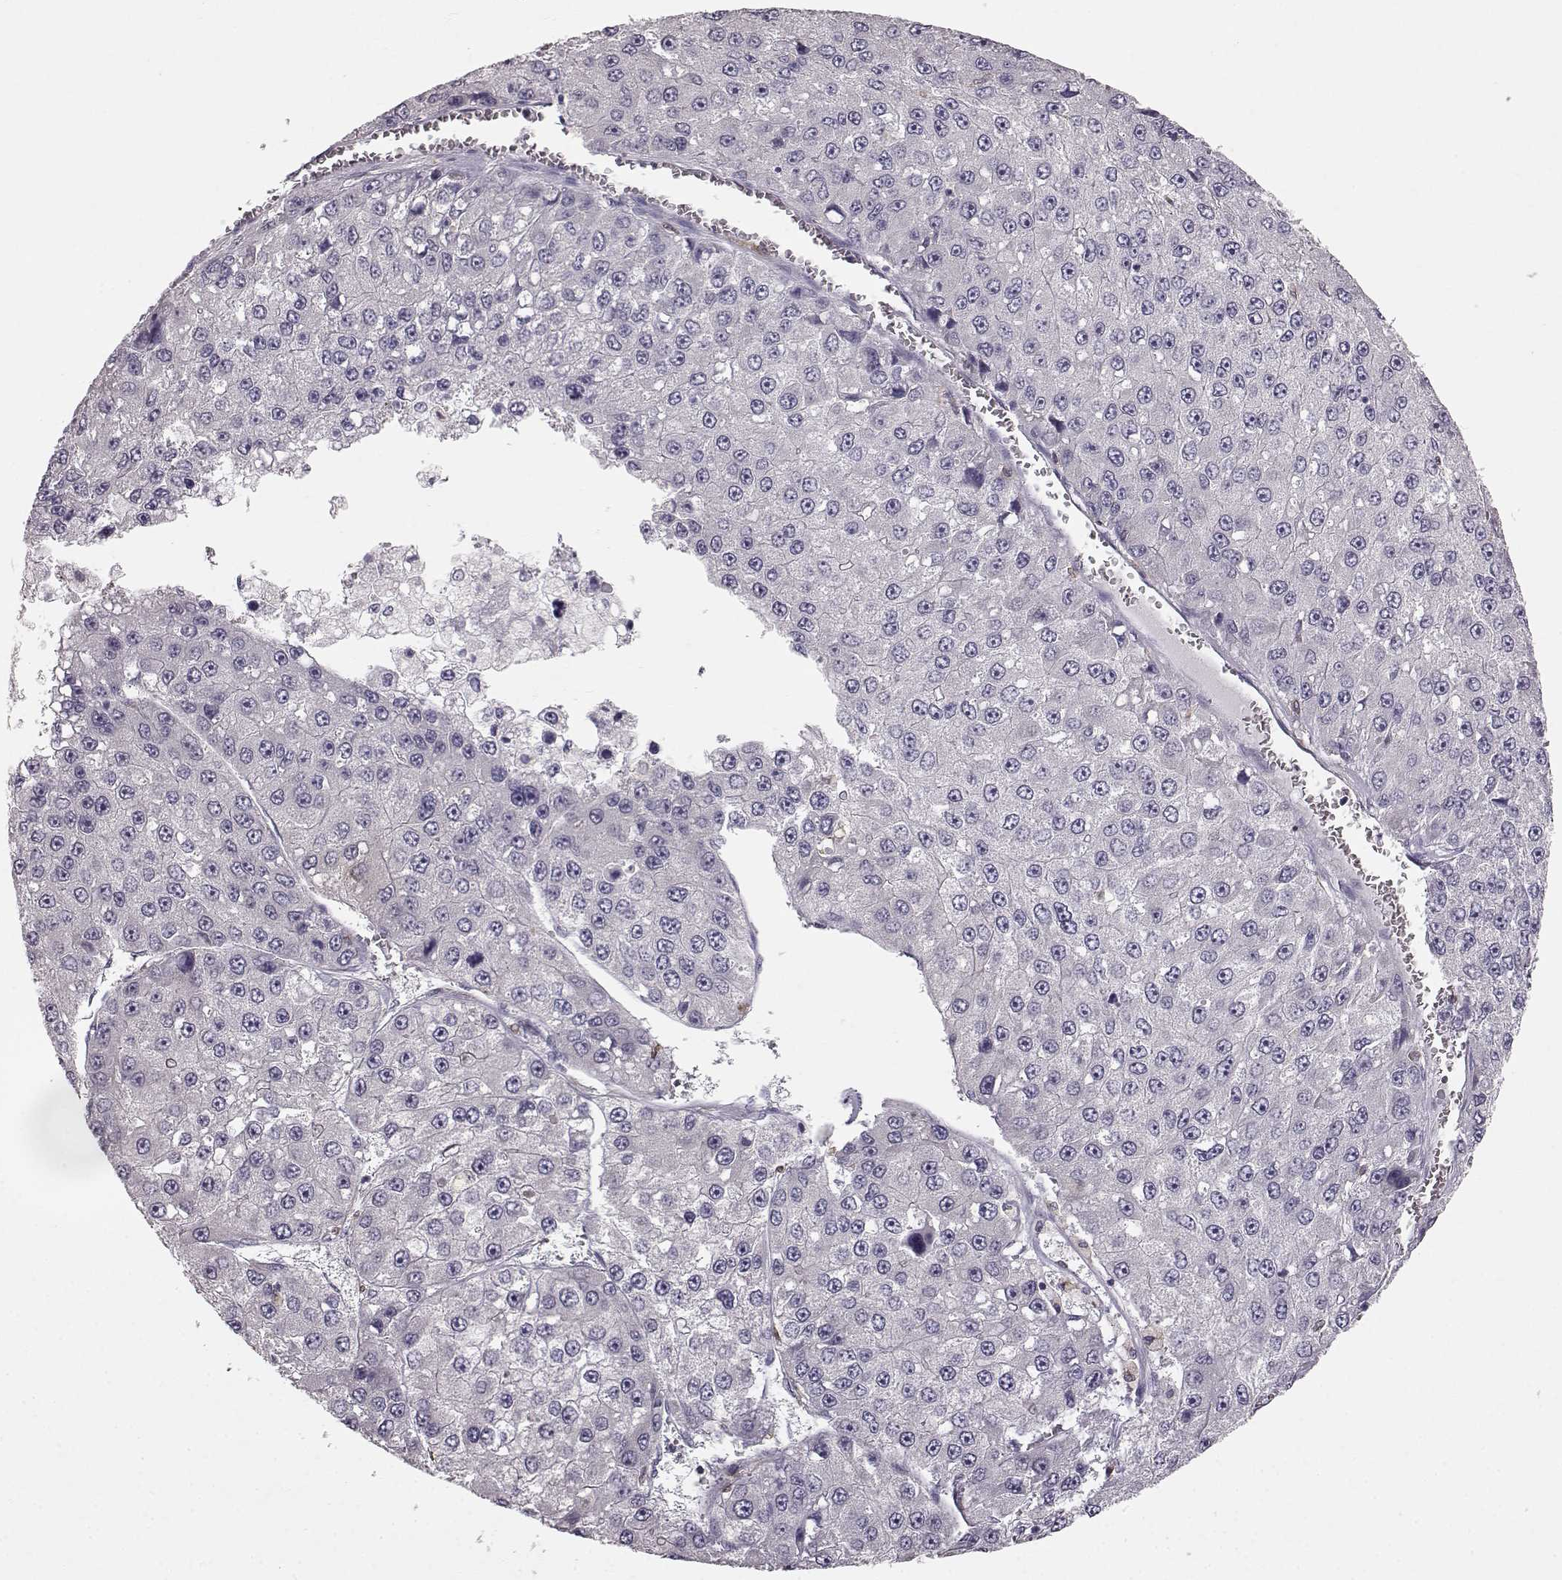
{"staining": {"intensity": "negative", "quantity": "none", "location": "none"}, "tissue": "liver cancer", "cell_type": "Tumor cells", "image_type": "cancer", "snomed": [{"axis": "morphology", "description": "Carcinoma, Hepatocellular, NOS"}, {"axis": "topography", "description": "Liver"}], "caption": "High power microscopy photomicrograph of an immunohistochemistry (IHC) micrograph of hepatocellular carcinoma (liver), revealing no significant expression in tumor cells. The staining is performed using DAB brown chromogen with nuclei counter-stained in using hematoxylin.", "gene": "SPAG17", "patient": {"sex": "female", "age": 73}}